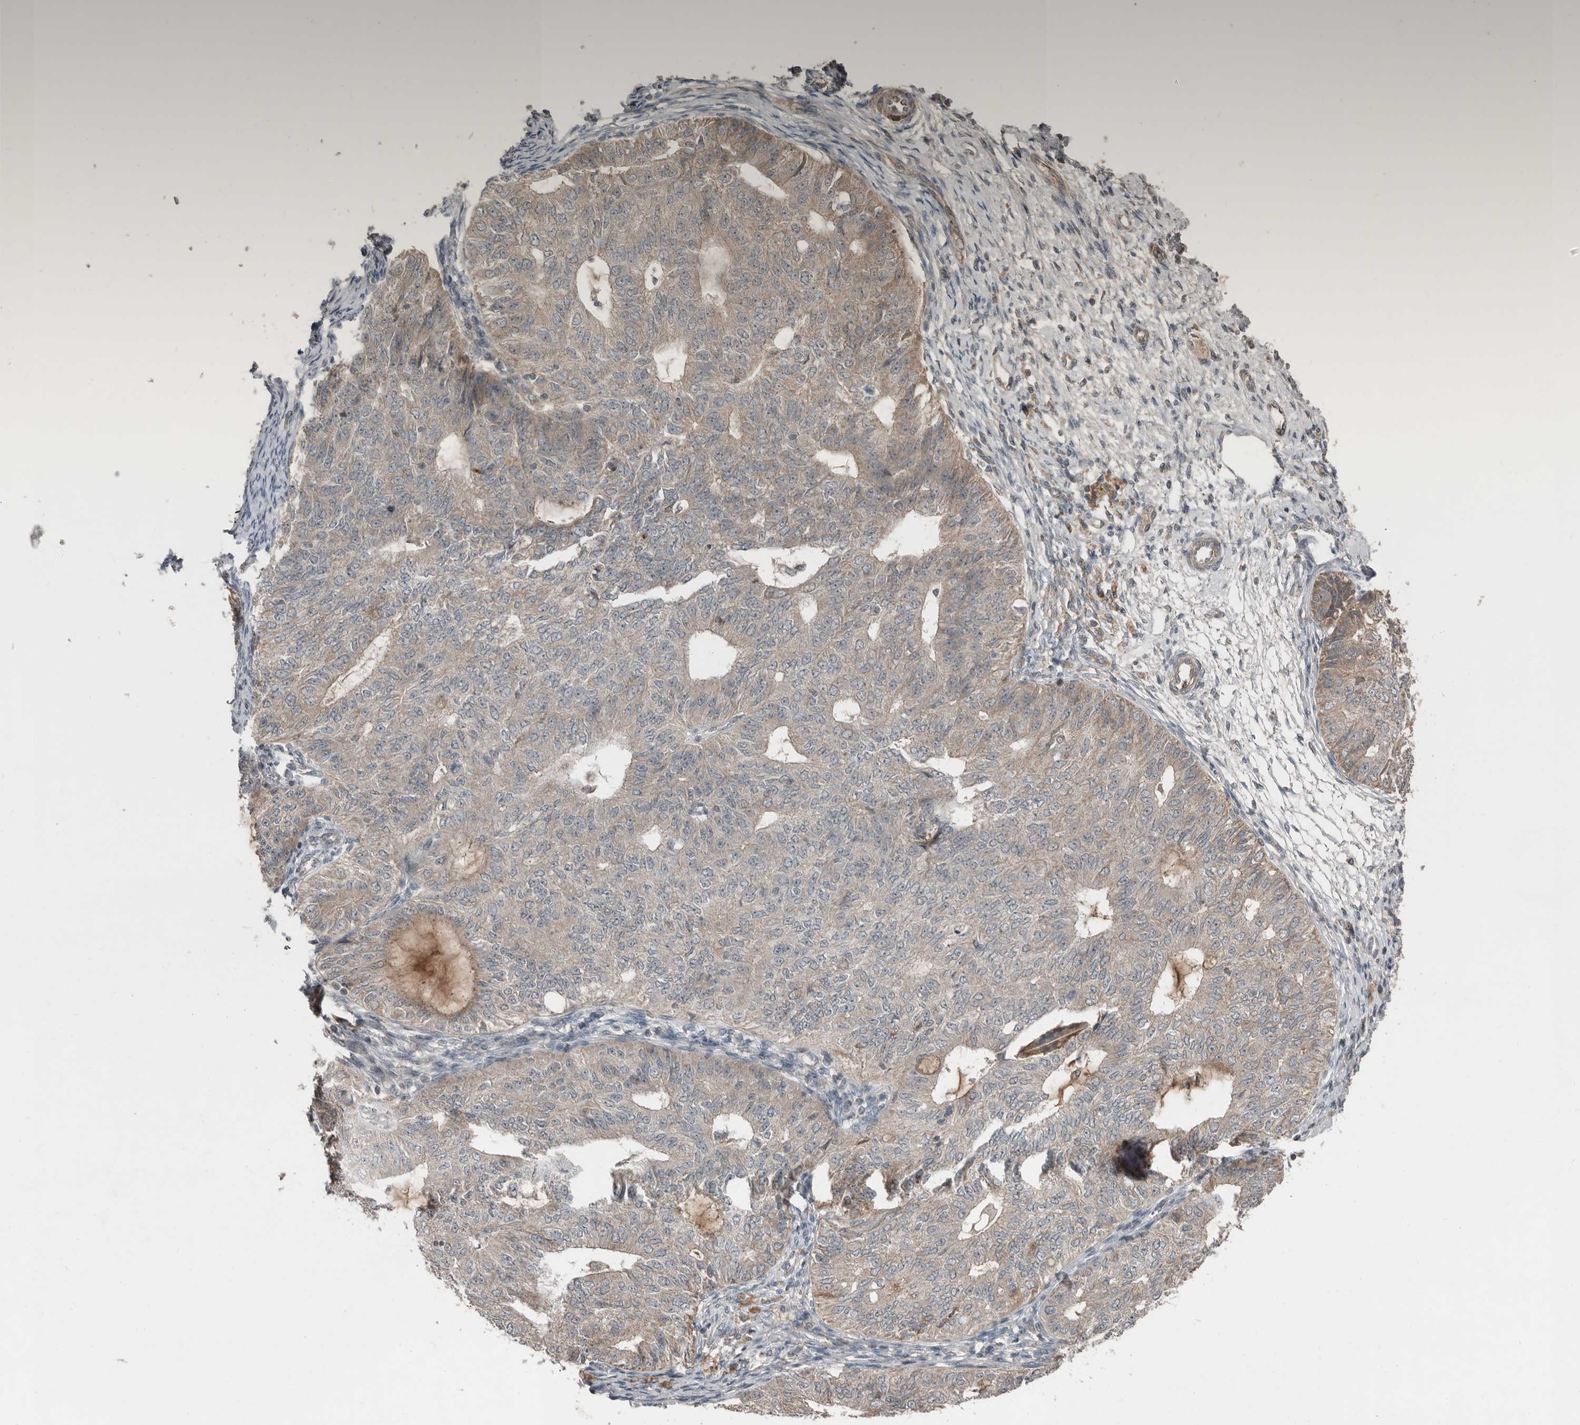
{"staining": {"intensity": "weak", "quantity": "<25%", "location": "cytoplasmic/membranous"}, "tissue": "endometrial cancer", "cell_type": "Tumor cells", "image_type": "cancer", "snomed": [{"axis": "morphology", "description": "Adenocarcinoma, NOS"}, {"axis": "topography", "description": "Endometrium"}], "caption": "This image is of adenocarcinoma (endometrial) stained with immunohistochemistry (IHC) to label a protein in brown with the nuclei are counter-stained blue. There is no expression in tumor cells.", "gene": "SLC6A7", "patient": {"sex": "female", "age": 32}}